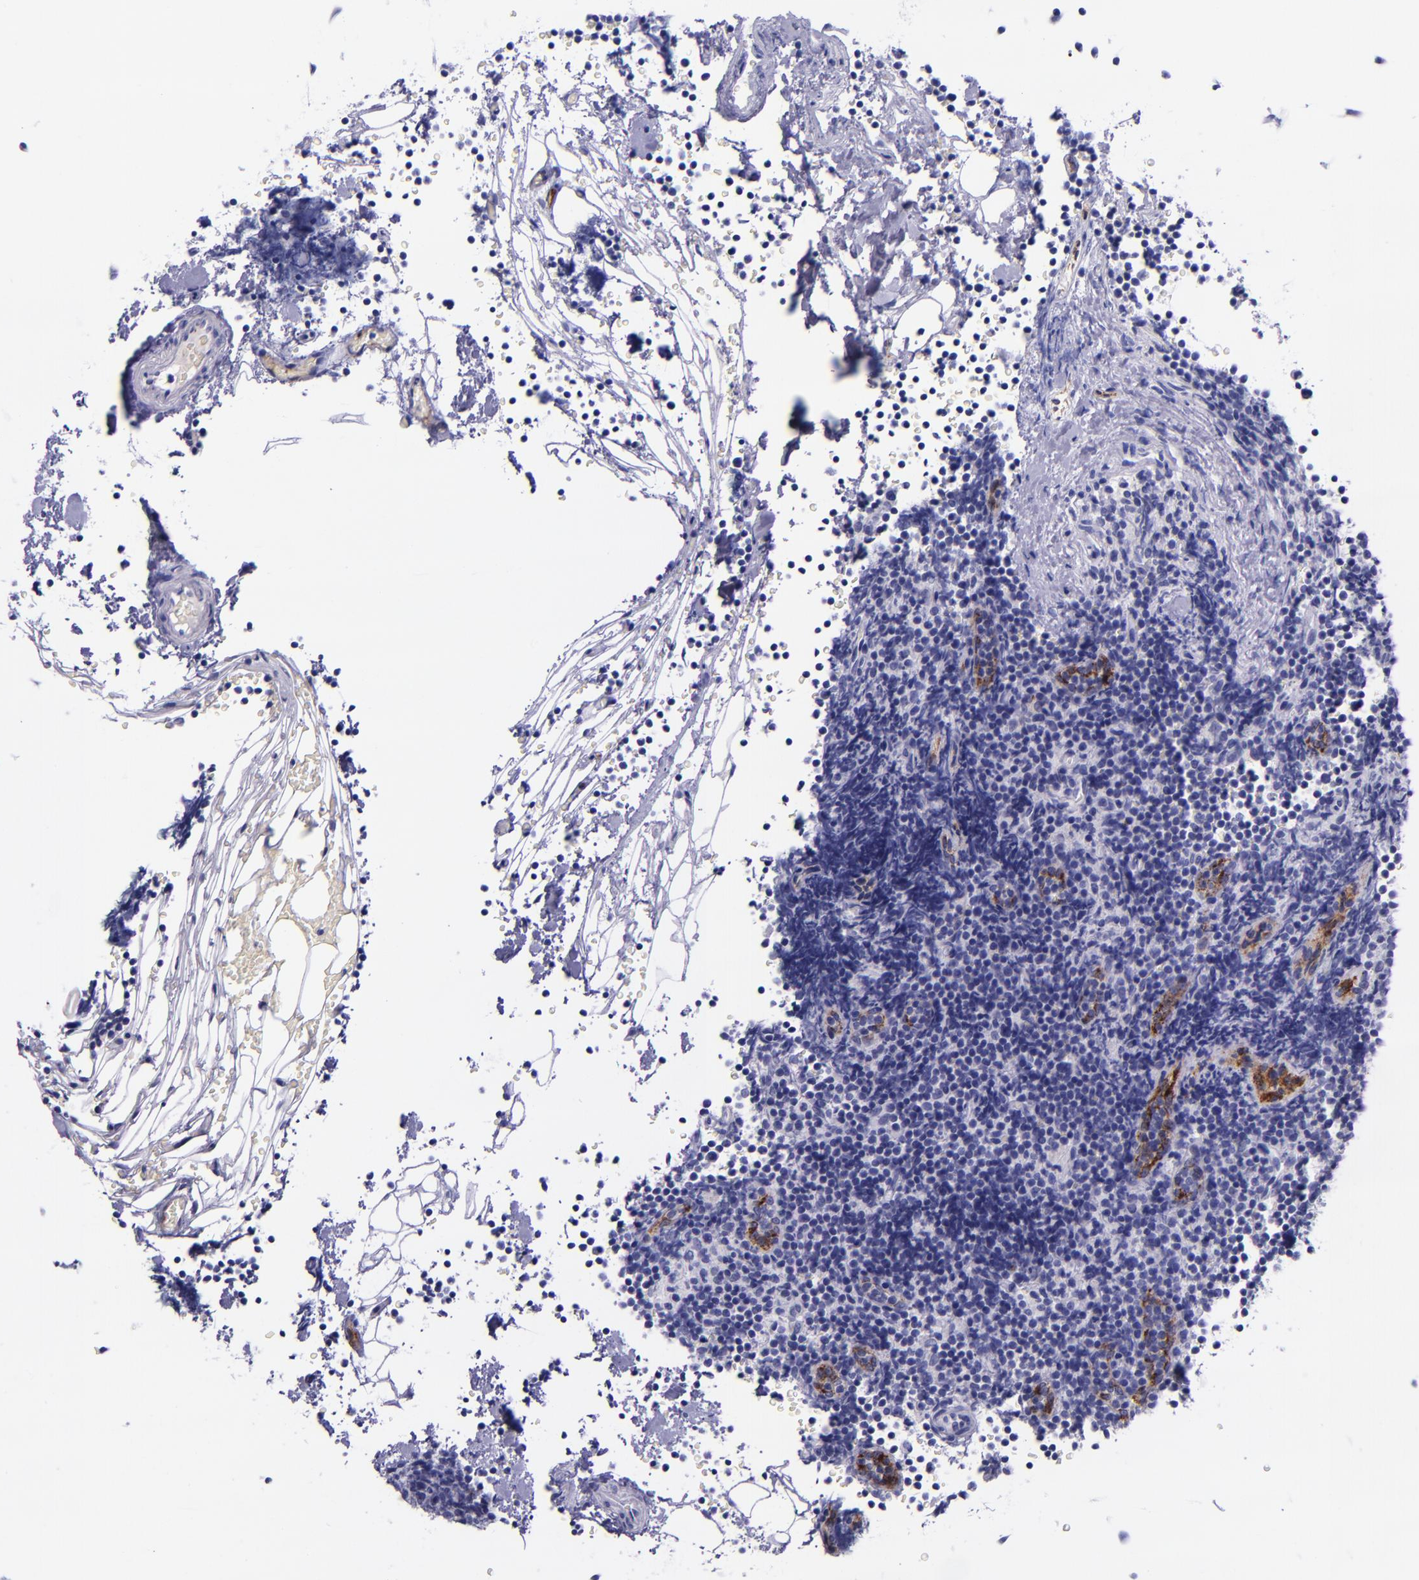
{"staining": {"intensity": "negative", "quantity": "none", "location": "none"}, "tissue": "lymphoma", "cell_type": "Tumor cells", "image_type": "cancer", "snomed": [{"axis": "morphology", "description": "Malignant lymphoma, non-Hodgkin's type, High grade"}, {"axis": "topography", "description": "Lymph node"}], "caption": "Malignant lymphoma, non-Hodgkin's type (high-grade) stained for a protein using immunohistochemistry (IHC) reveals no staining tumor cells.", "gene": "SELE", "patient": {"sex": "female", "age": 58}}